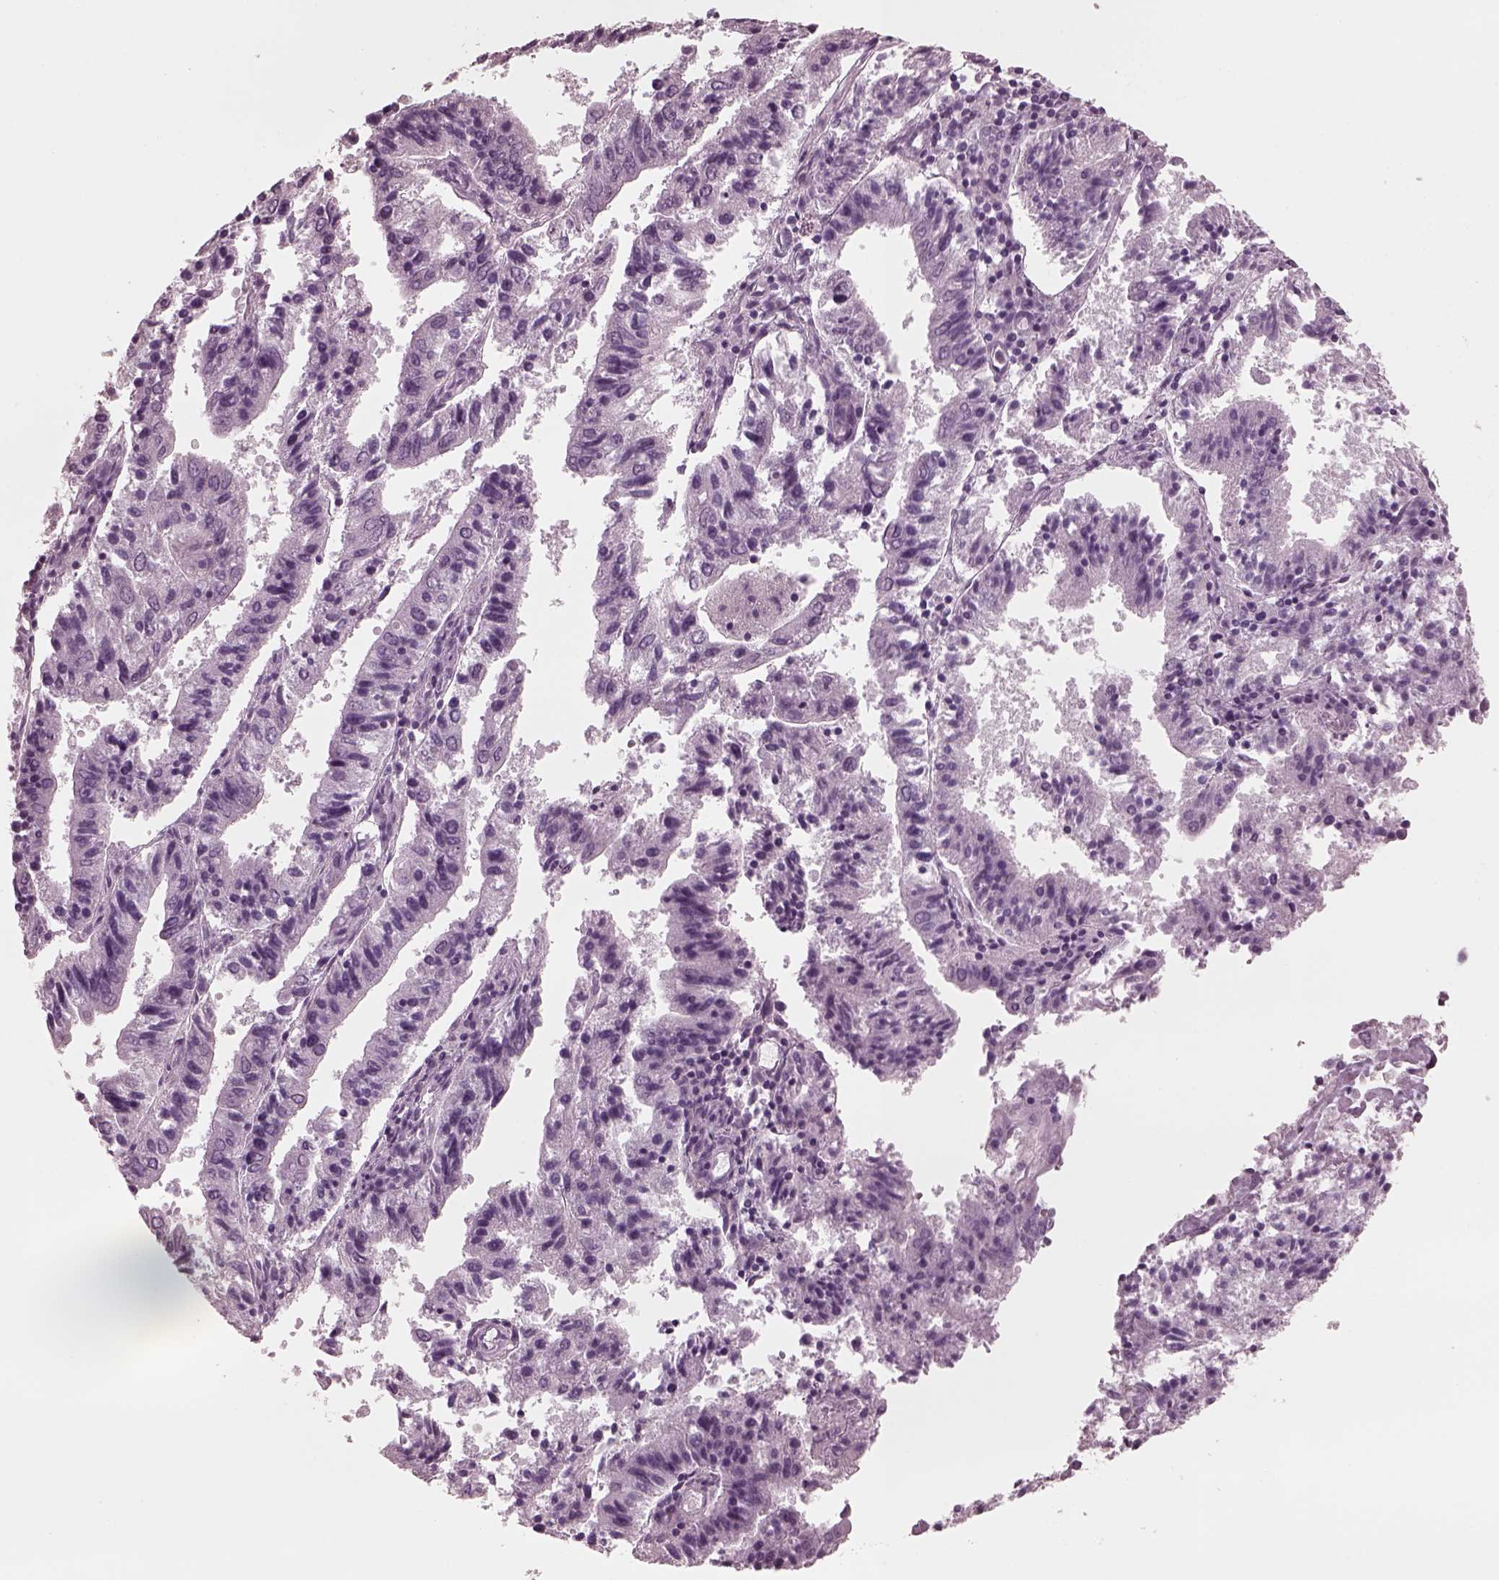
{"staining": {"intensity": "negative", "quantity": "none", "location": "none"}, "tissue": "endometrial cancer", "cell_type": "Tumor cells", "image_type": "cancer", "snomed": [{"axis": "morphology", "description": "Adenocarcinoma, NOS"}, {"axis": "topography", "description": "Endometrium"}], "caption": "Human endometrial cancer (adenocarcinoma) stained for a protein using immunohistochemistry displays no staining in tumor cells.", "gene": "CGA", "patient": {"sex": "female", "age": 82}}